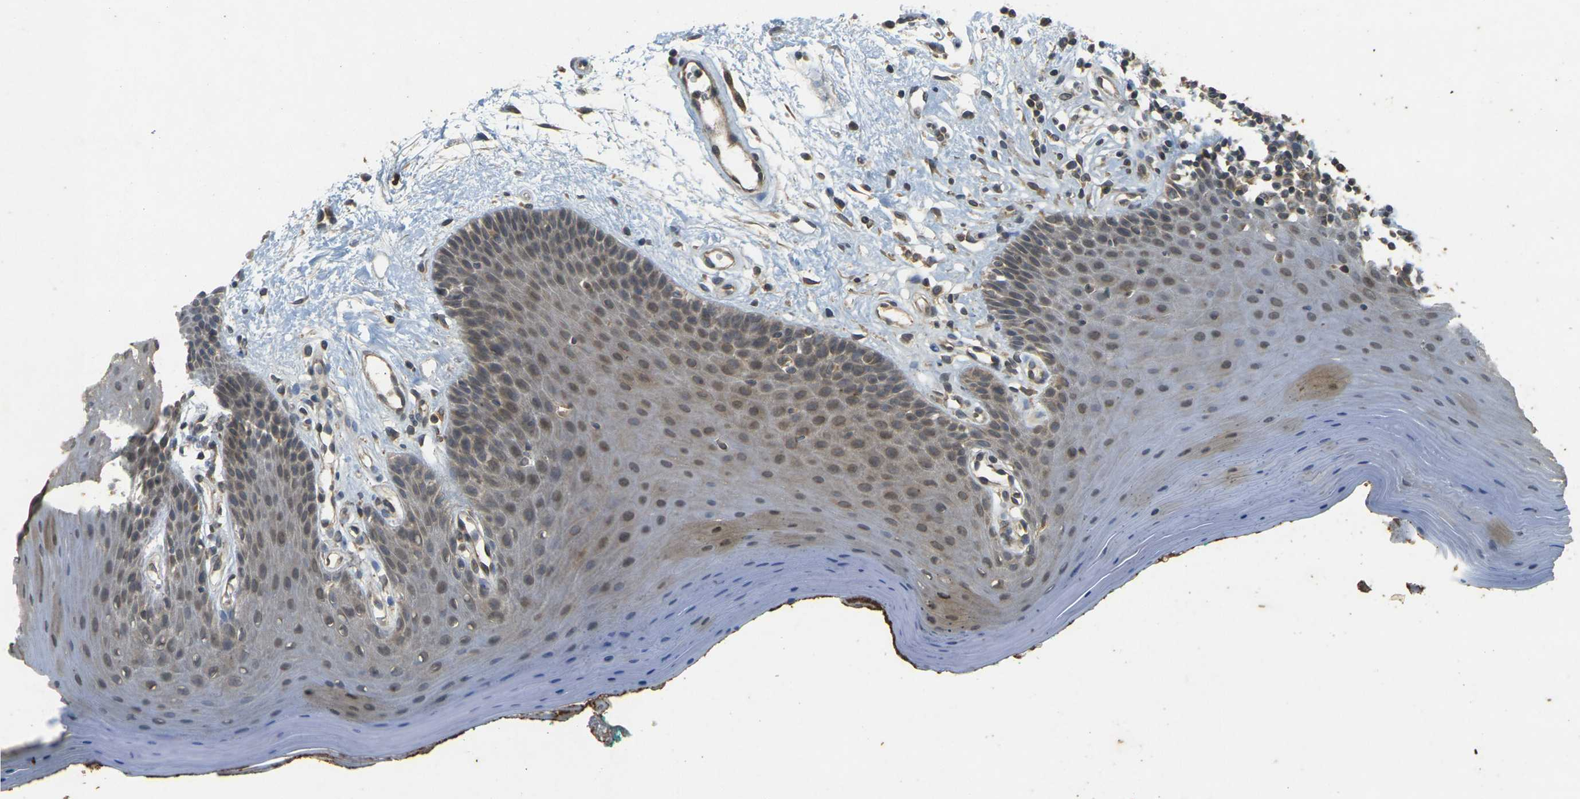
{"staining": {"intensity": "weak", "quantity": ">75%", "location": "cytoplasmic/membranous,nuclear"}, "tissue": "oral mucosa", "cell_type": "Squamous epithelial cells", "image_type": "normal", "snomed": [{"axis": "morphology", "description": "Normal tissue, NOS"}, {"axis": "topography", "description": "Skeletal muscle"}, {"axis": "topography", "description": "Oral tissue"}], "caption": "Immunohistochemistry photomicrograph of unremarkable oral mucosa: human oral mucosa stained using immunohistochemistry (IHC) shows low levels of weak protein expression localized specifically in the cytoplasmic/membranous,nuclear of squamous epithelial cells, appearing as a cytoplasmic/membranous,nuclear brown color.", "gene": "ERN1", "patient": {"sex": "male", "age": 58}}